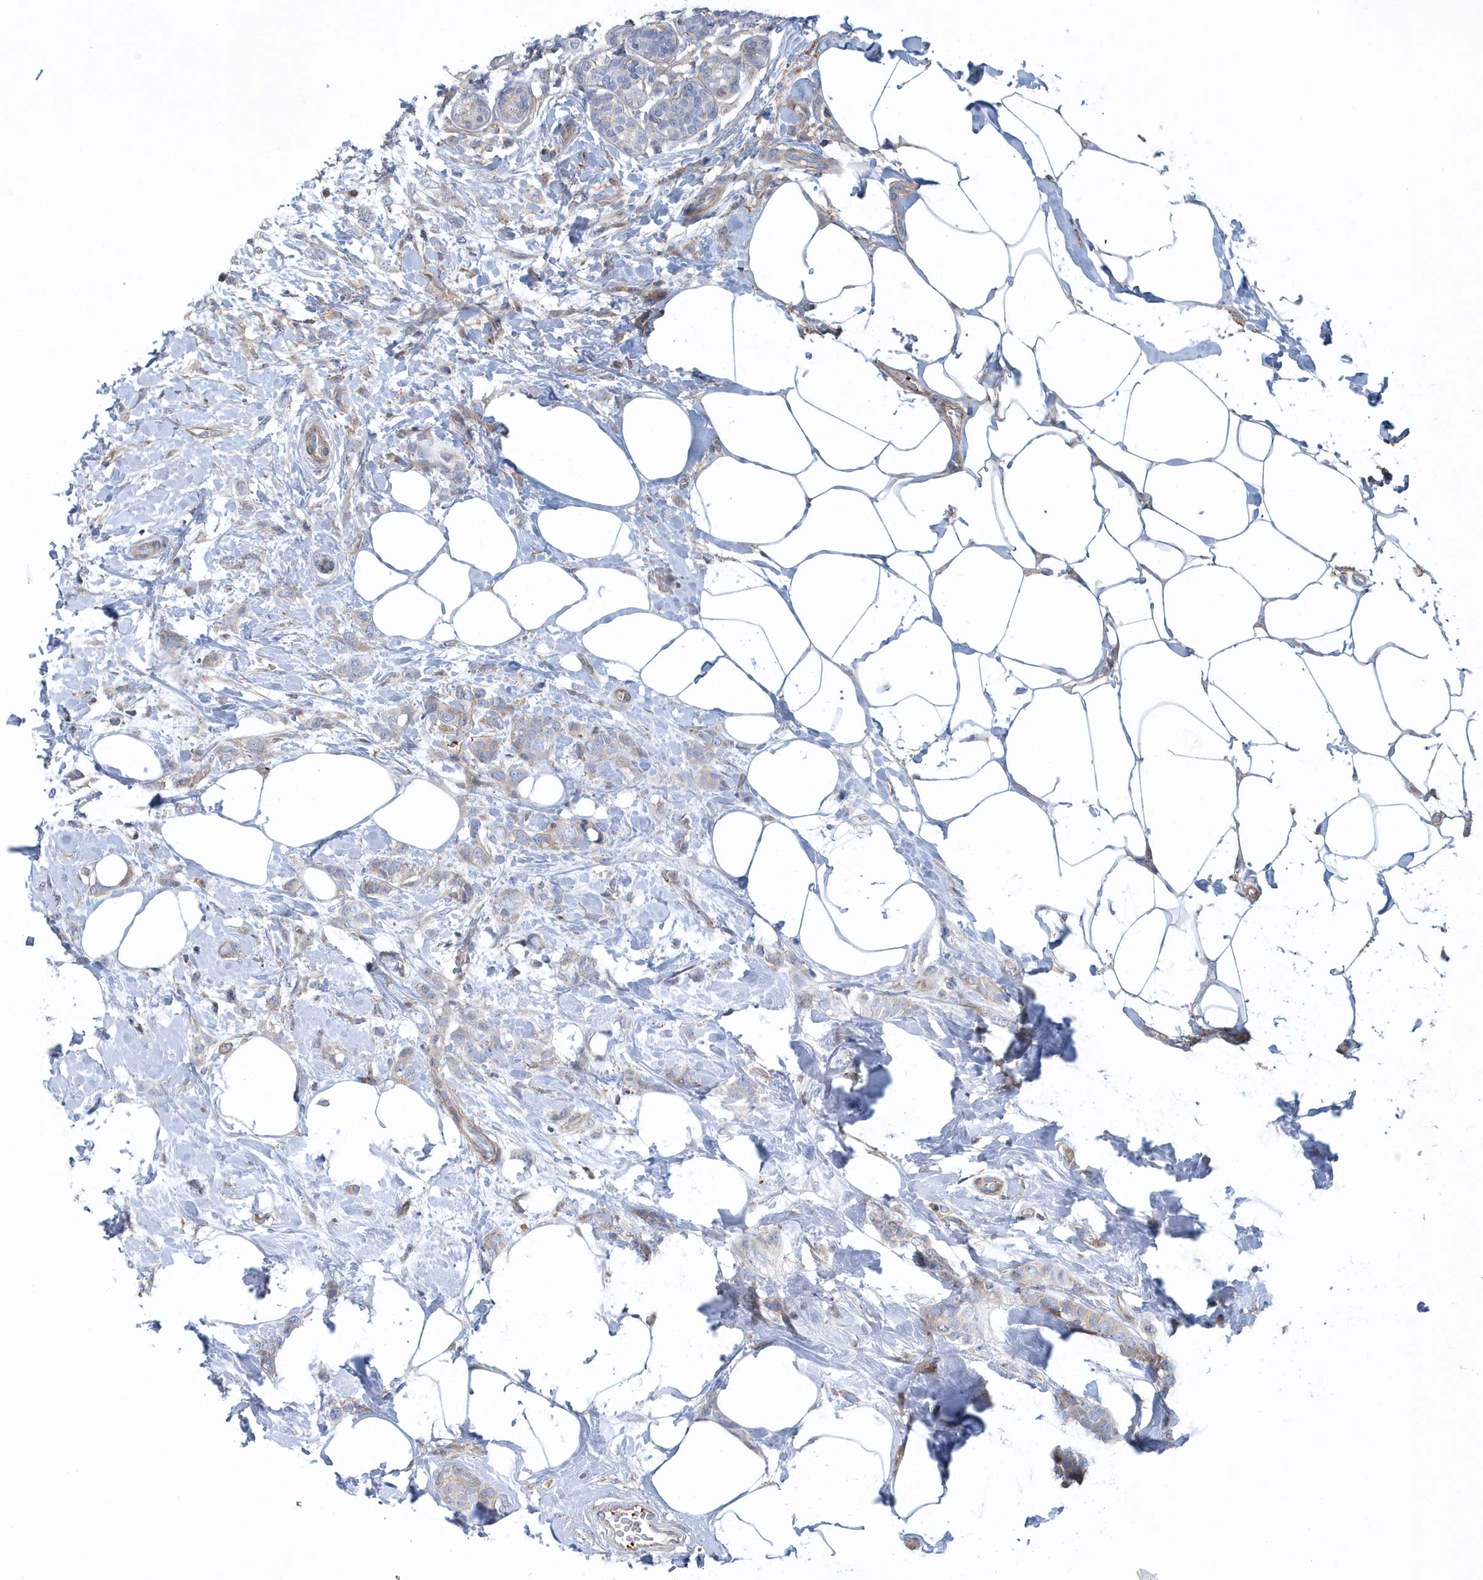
{"staining": {"intensity": "negative", "quantity": "none", "location": "none"}, "tissue": "breast cancer", "cell_type": "Tumor cells", "image_type": "cancer", "snomed": [{"axis": "morphology", "description": "Lobular carcinoma, in situ"}, {"axis": "morphology", "description": "Lobular carcinoma"}, {"axis": "topography", "description": "Breast"}], "caption": "Breast cancer was stained to show a protein in brown. There is no significant expression in tumor cells. (Brightfield microscopy of DAB (3,3'-diaminobenzidine) IHC at high magnification).", "gene": "ARAP2", "patient": {"sex": "female", "age": 41}}